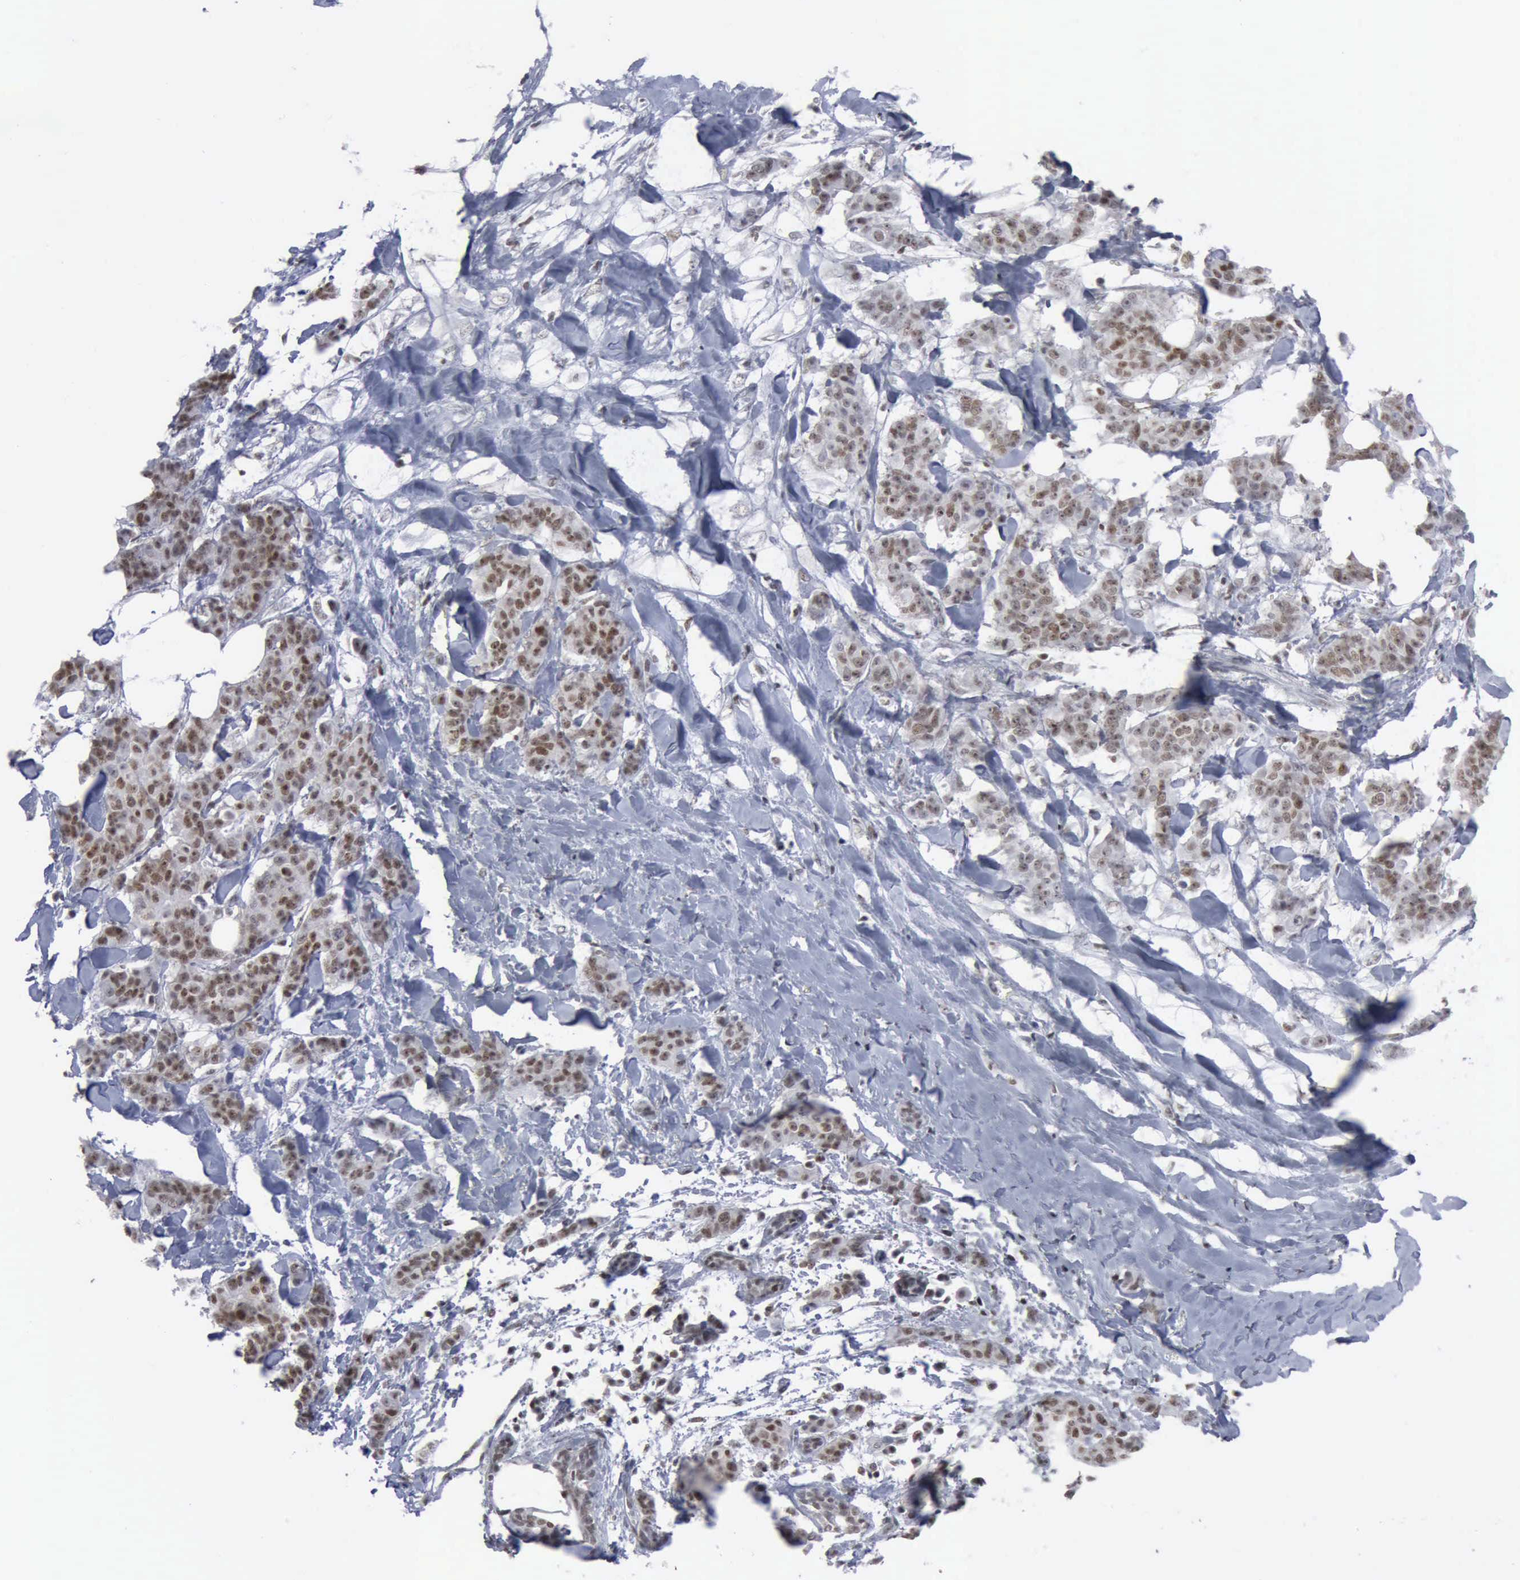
{"staining": {"intensity": "moderate", "quantity": ">75%", "location": "nuclear"}, "tissue": "breast cancer", "cell_type": "Tumor cells", "image_type": "cancer", "snomed": [{"axis": "morphology", "description": "Duct carcinoma"}, {"axis": "topography", "description": "Breast"}], "caption": "A brown stain highlights moderate nuclear staining of a protein in human breast cancer (infiltrating ductal carcinoma) tumor cells. Nuclei are stained in blue.", "gene": "XPA", "patient": {"sex": "female", "age": 40}}